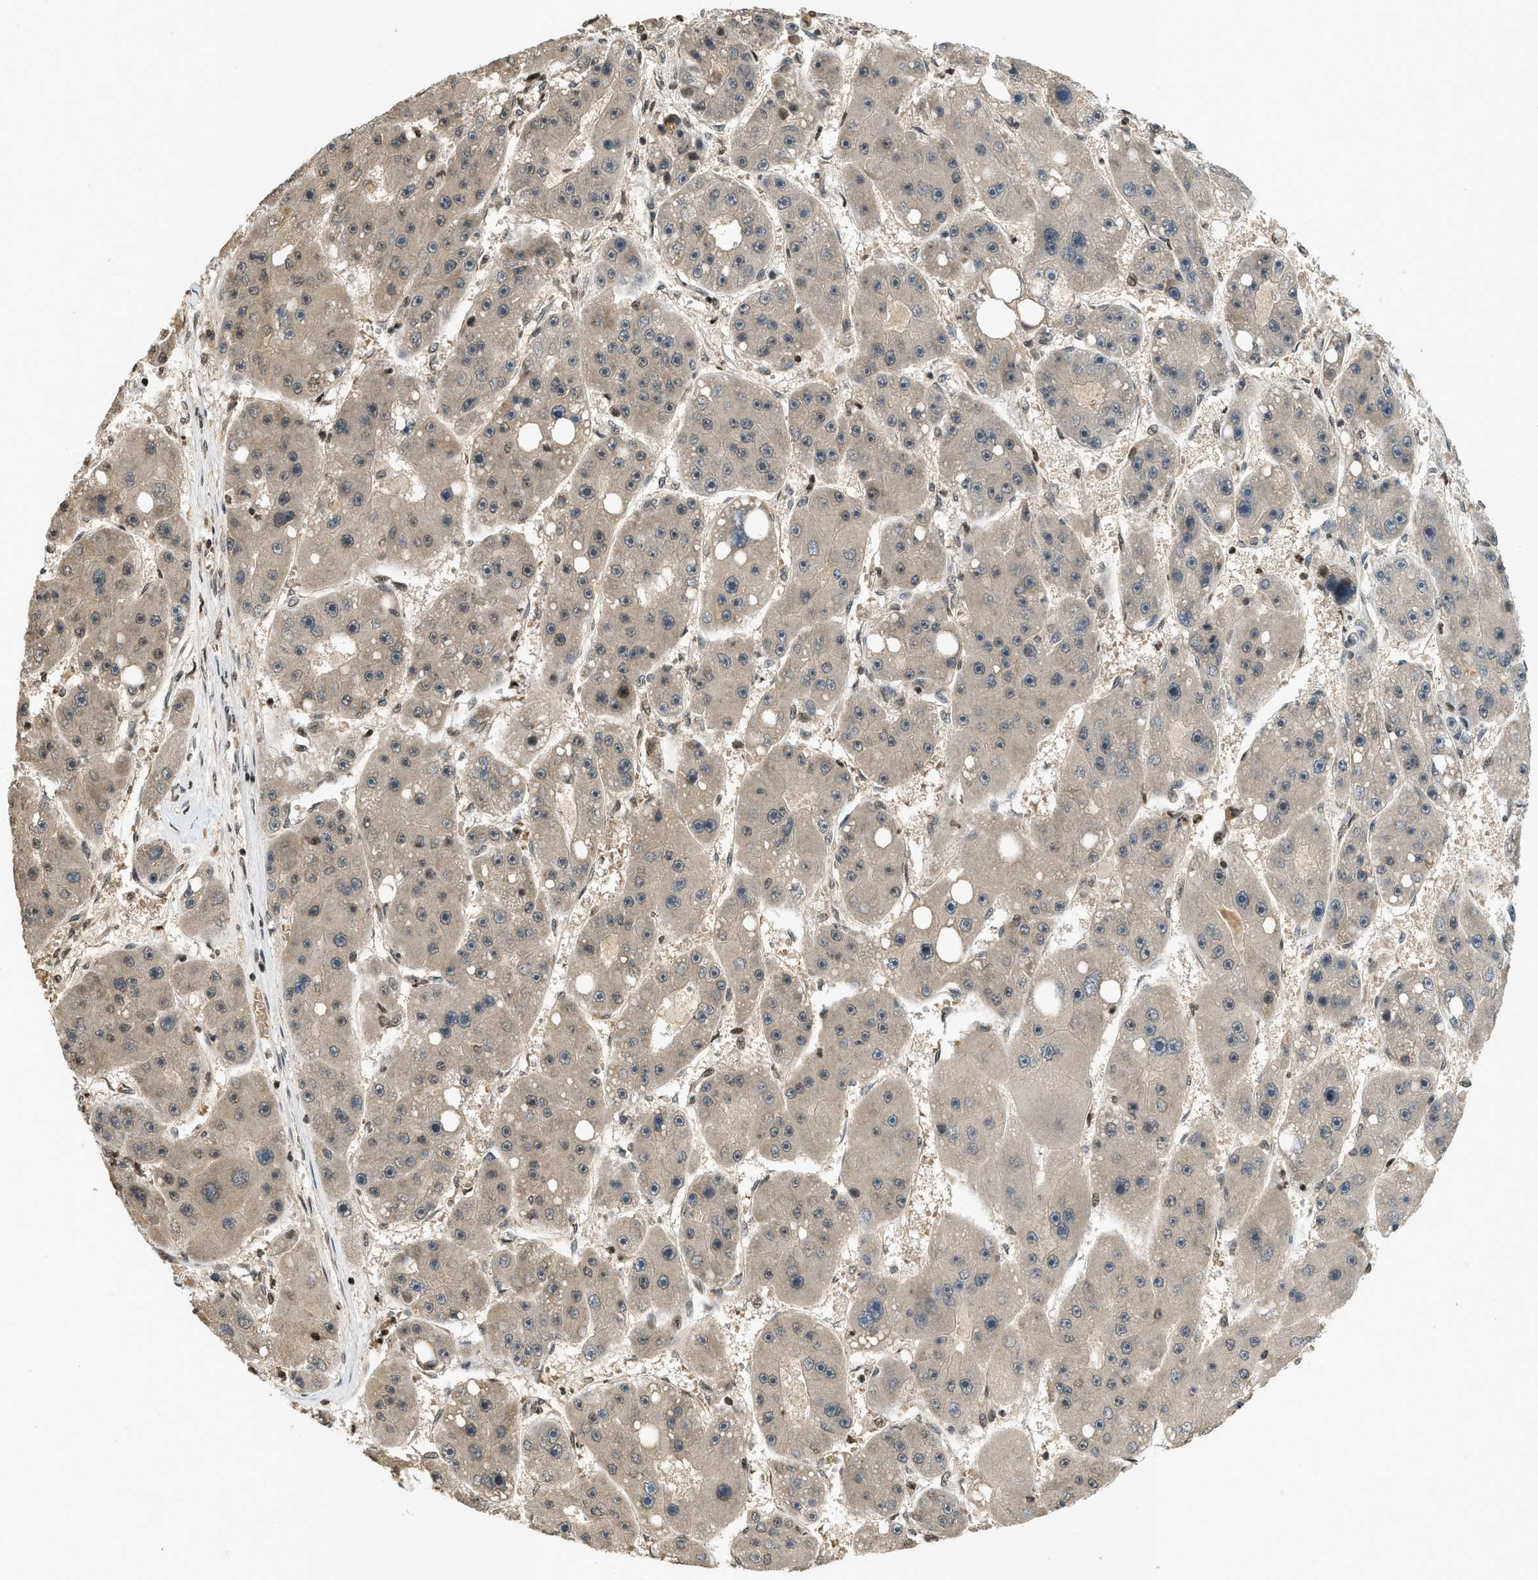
{"staining": {"intensity": "weak", "quantity": "25%-75%", "location": "cytoplasmic/membranous,nuclear"}, "tissue": "liver cancer", "cell_type": "Tumor cells", "image_type": "cancer", "snomed": [{"axis": "morphology", "description": "Carcinoma, Hepatocellular, NOS"}, {"axis": "topography", "description": "Liver"}], "caption": "A low amount of weak cytoplasmic/membranous and nuclear staining is seen in about 25%-75% of tumor cells in liver hepatocellular carcinoma tissue. The protein of interest is stained brown, and the nuclei are stained in blue (DAB (3,3'-diaminobenzidine) IHC with brightfield microscopy, high magnification).", "gene": "SIAH1", "patient": {"sex": "female", "age": 61}}